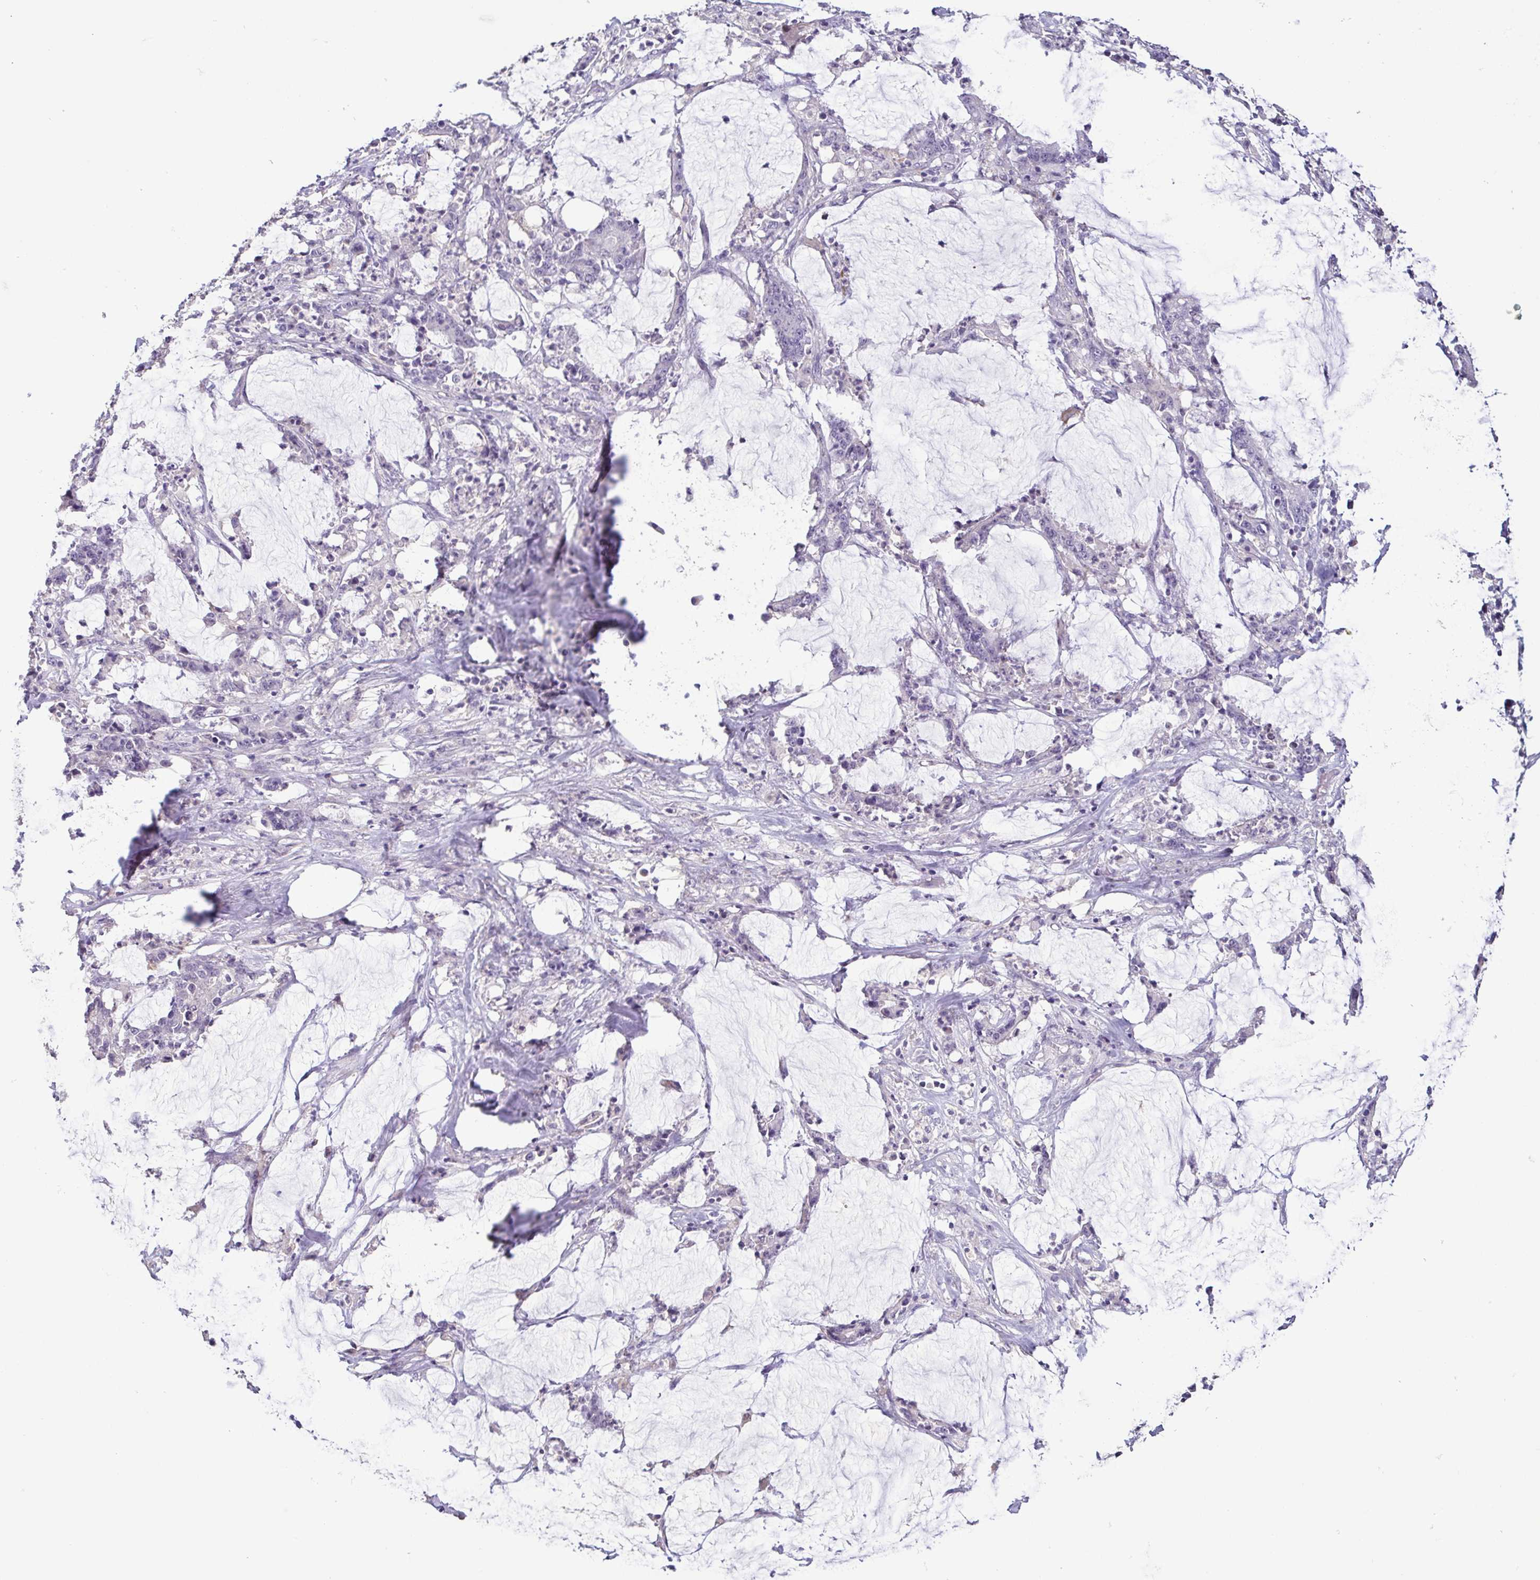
{"staining": {"intensity": "negative", "quantity": "none", "location": "none"}, "tissue": "stomach cancer", "cell_type": "Tumor cells", "image_type": "cancer", "snomed": [{"axis": "morphology", "description": "Adenocarcinoma, NOS"}, {"axis": "topography", "description": "Stomach, upper"}], "caption": "An IHC micrograph of stomach cancer (adenocarcinoma) is shown. There is no staining in tumor cells of stomach cancer (adenocarcinoma).", "gene": "TERT", "patient": {"sex": "male", "age": 68}}